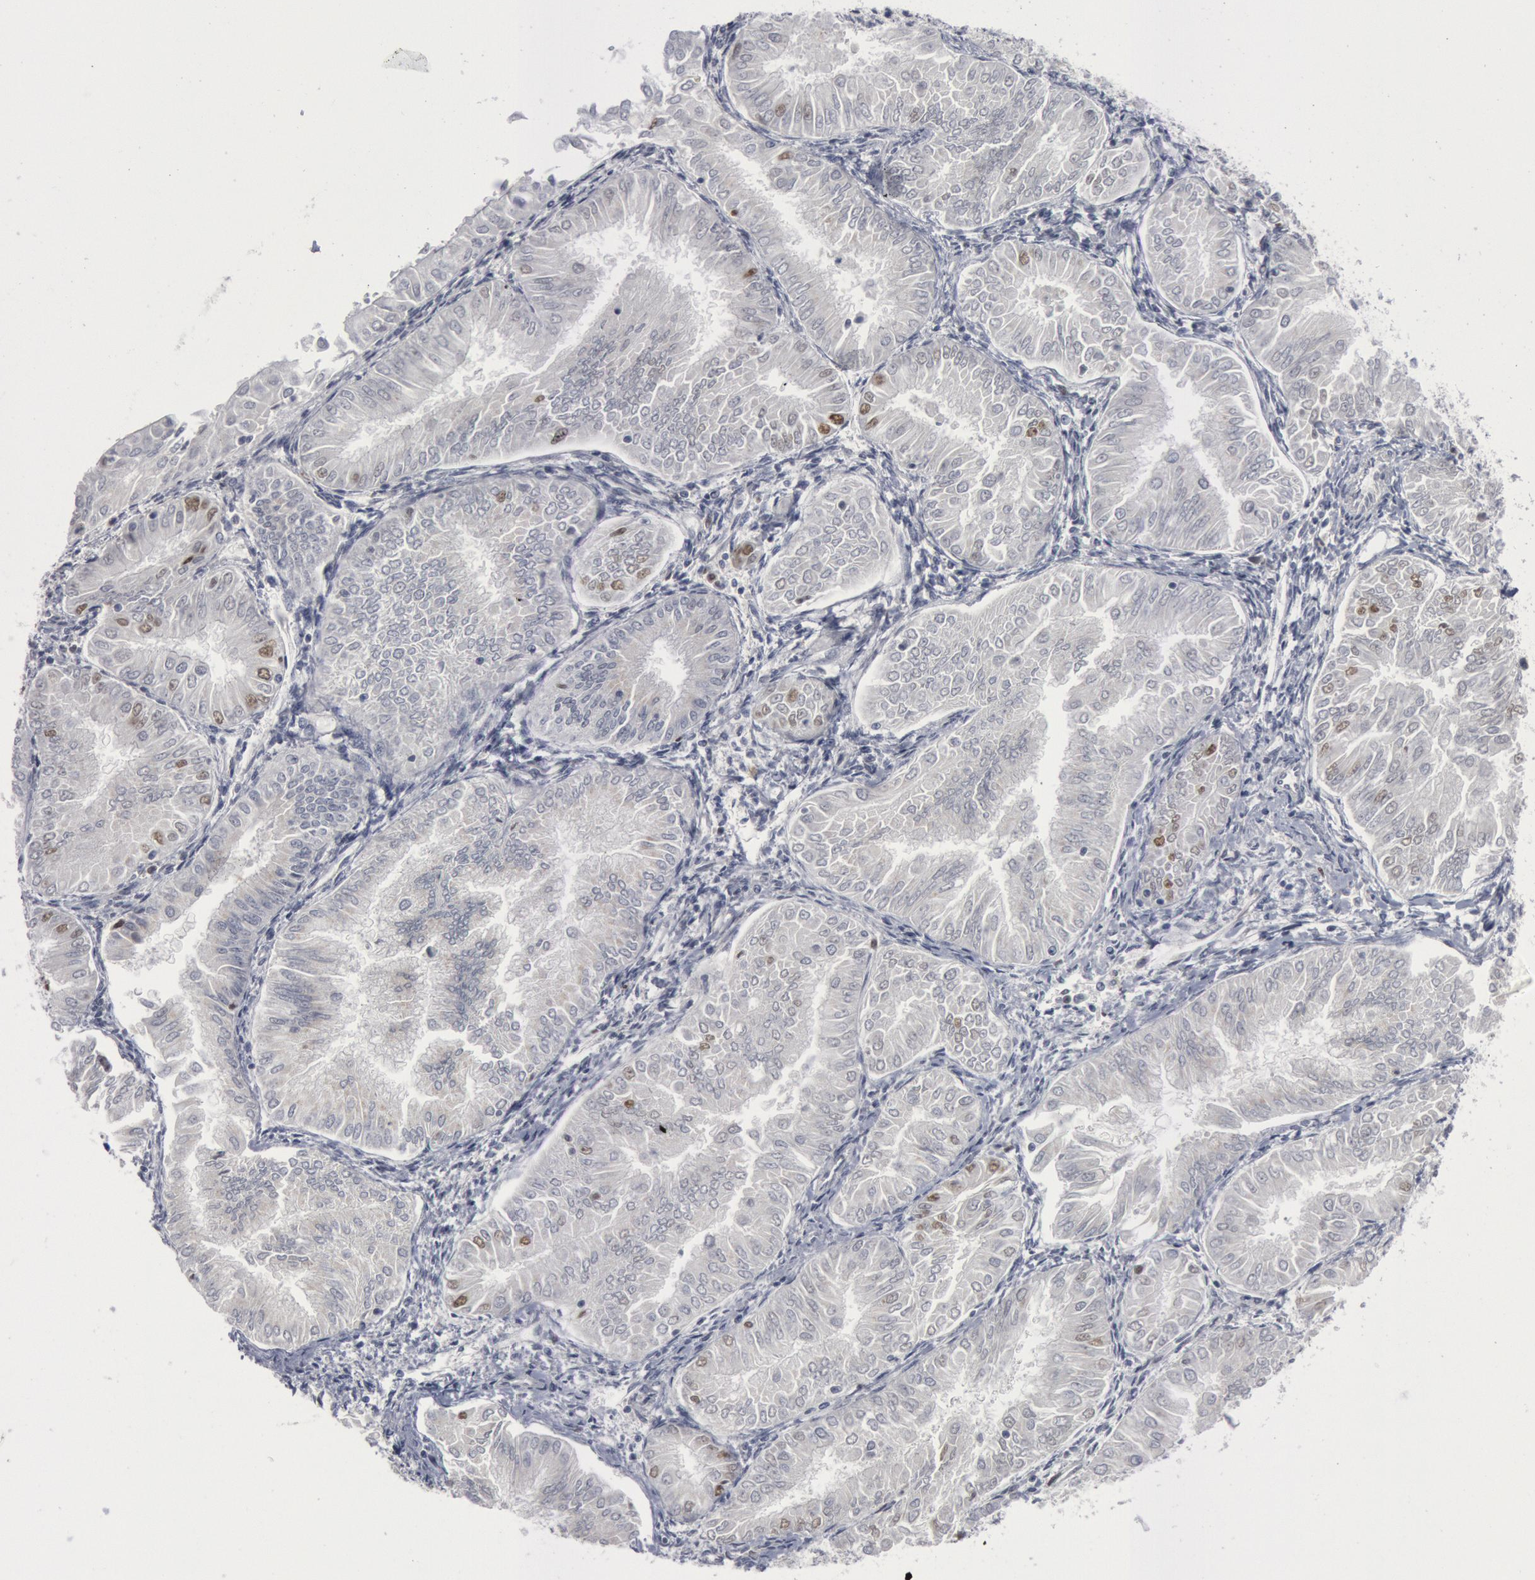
{"staining": {"intensity": "negative", "quantity": "none", "location": "none"}, "tissue": "endometrial cancer", "cell_type": "Tumor cells", "image_type": "cancer", "snomed": [{"axis": "morphology", "description": "Adenocarcinoma, NOS"}, {"axis": "topography", "description": "Endometrium"}], "caption": "Protein analysis of endometrial cancer displays no significant staining in tumor cells.", "gene": "WDHD1", "patient": {"sex": "female", "age": 53}}